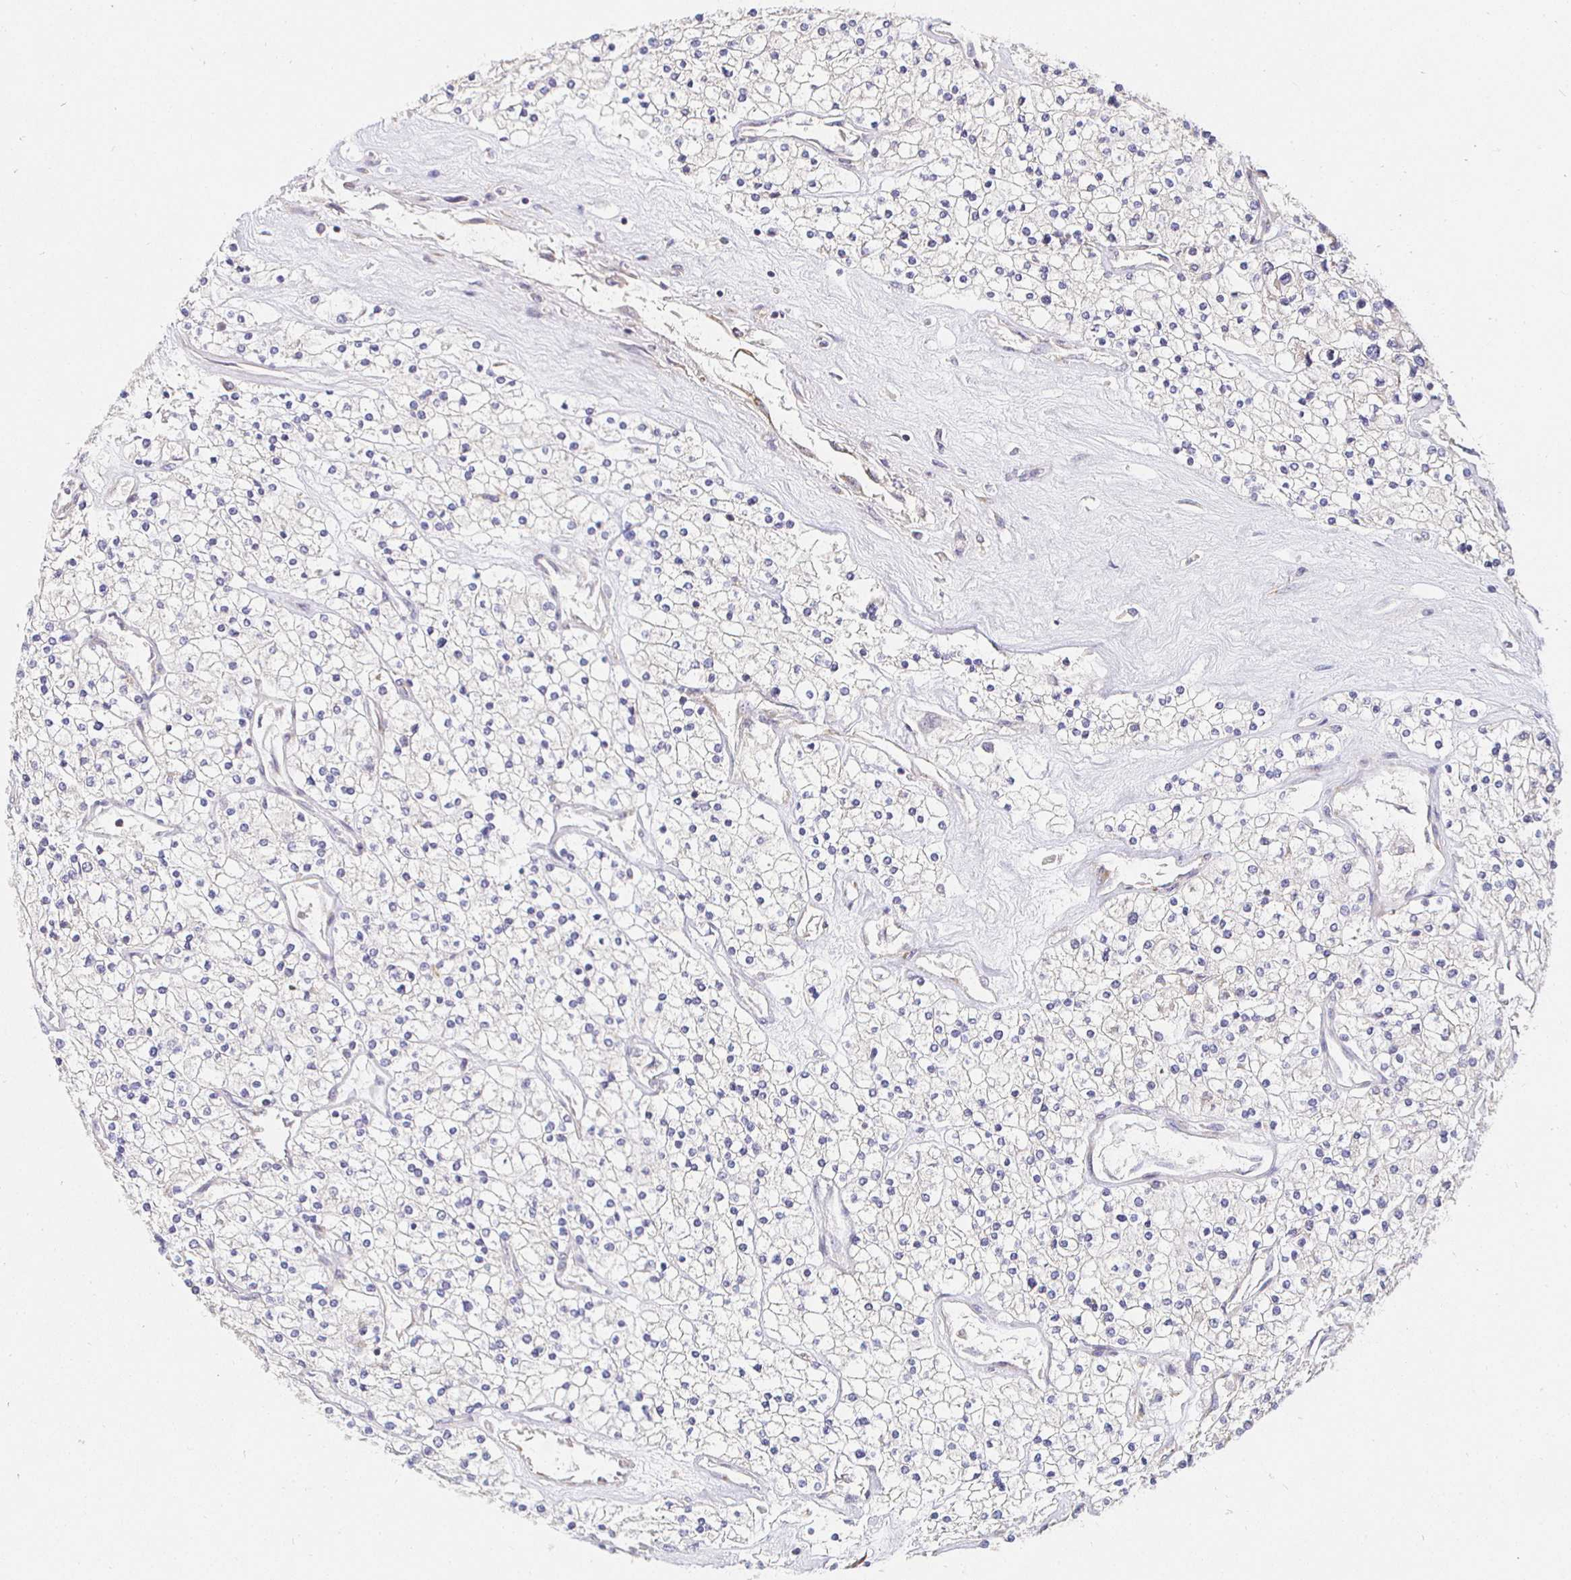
{"staining": {"intensity": "negative", "quantity": "none", "location": "none"}, "tissue": "renal cancer", "cell_type": "Tumor cells", "image_type": "cancer", "snomed": [{"axis": "morphology", "description": "Adenocarcinoma, NOS"}, {"axis": "topography", "description": "Kidney"}], "caption": "Tumor cells are negative for protein expression in human renal cancer (adenocarcinoma). (Brightfield microscopy of DAB (3,3'-diaminobenzidine) immunohistochemistry at high magnification).", "gene": "IRAK1", "patient": {"sex": "male", "age": 80}}